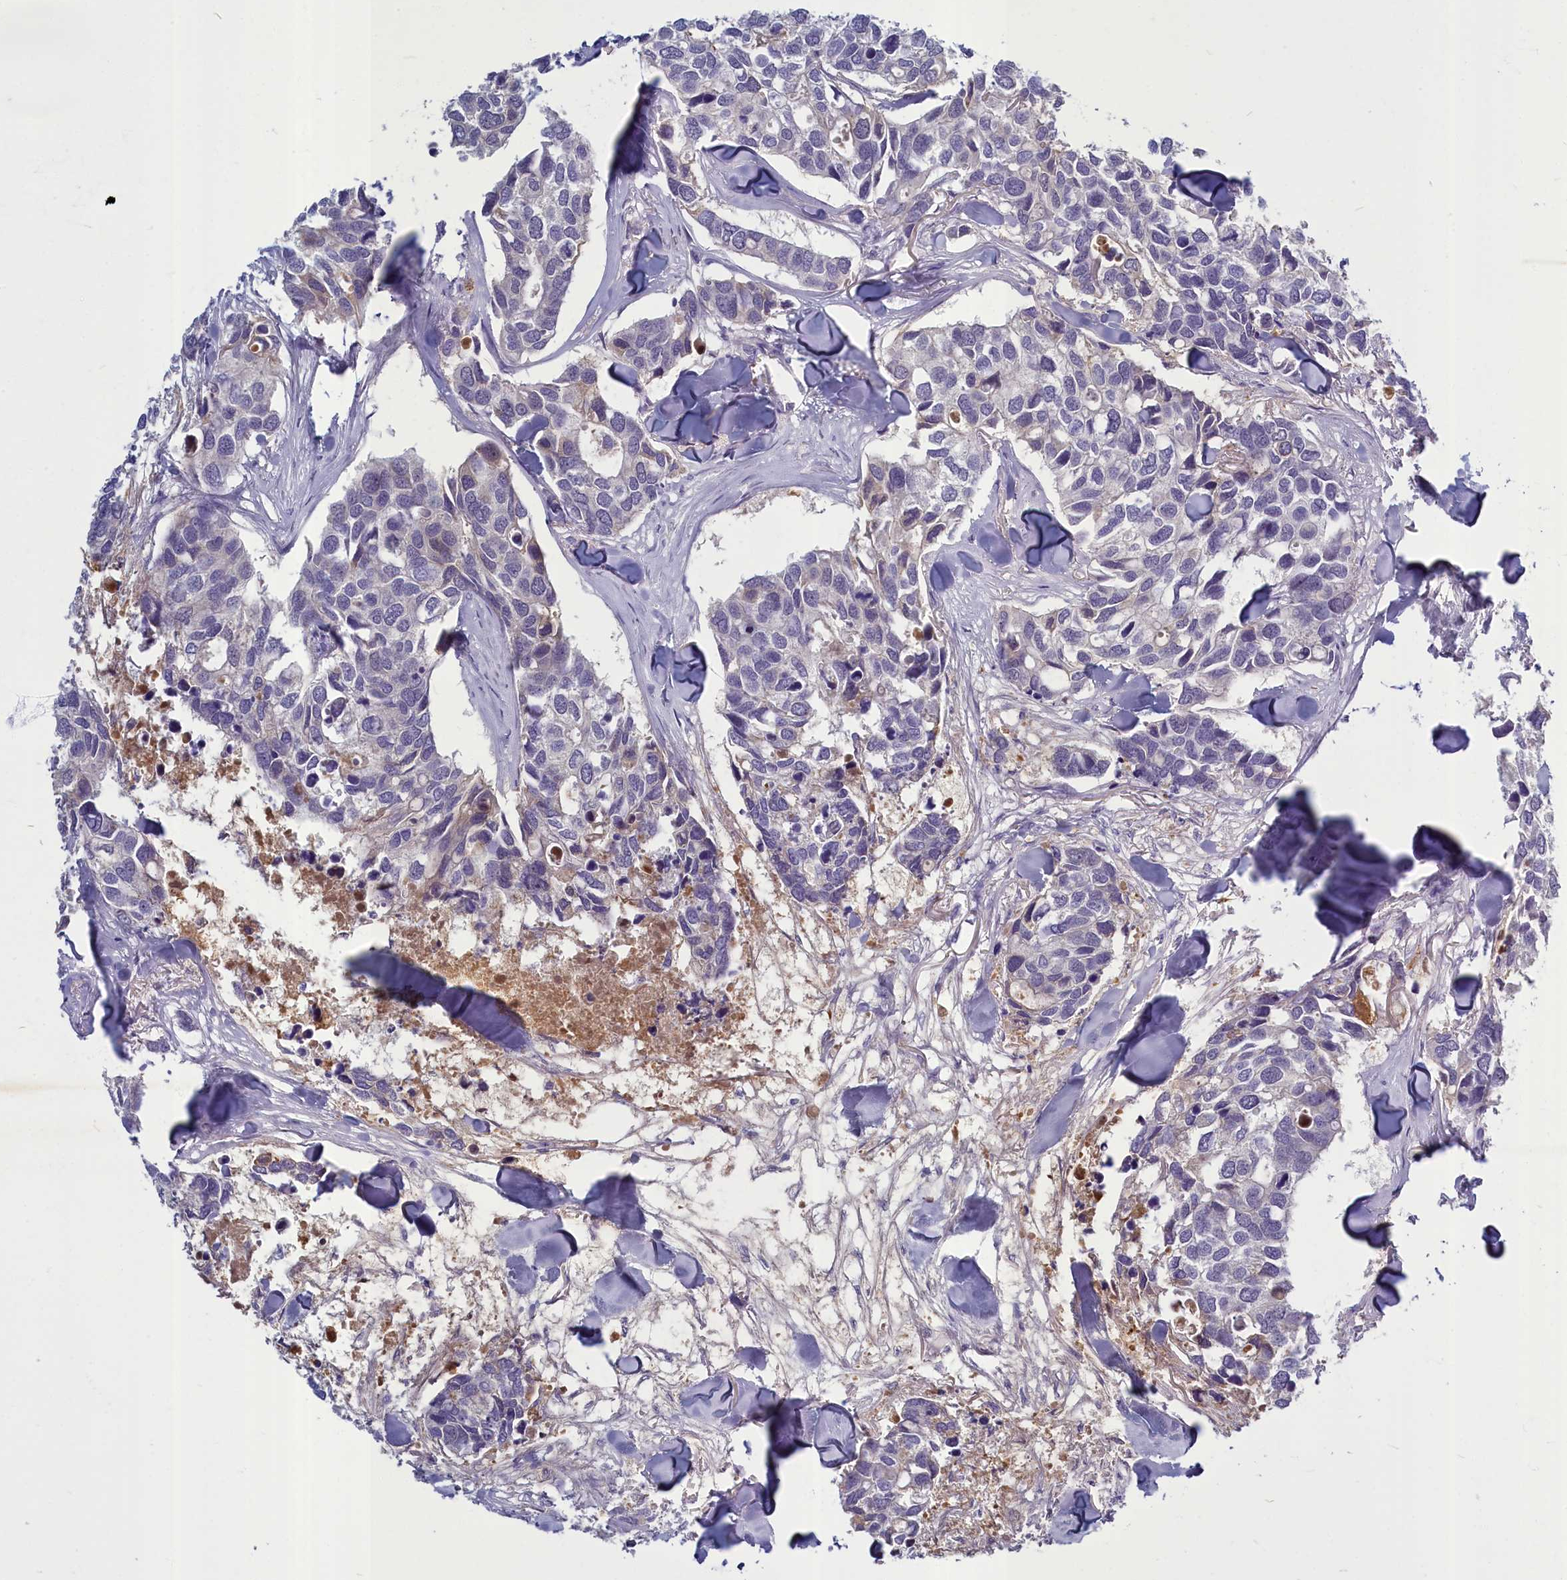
{"staining": {"intensity": "negative", "quantity": "none", "location": "none"}, "tissue": "breast cancer", "cell_type": "Tumor cells", "image_type": "cancer", "snomed": [{"axis": "morphology", "description": "Duct carcinoma"}, {"axis": "topography", "description": "Breast"}], "caption": "Immunohistochemistry histopathology image of neoplastic tissue: breast infiltrating ductal carcinoma stained with DAB demonstrates no significant protein expression in tumor cells. (Brightfield microscopy of DAB (3,3'-diaminobenzidine) immunohistochemistry at high magnification).", "gene": "SV2C", "patient": {"sex": "female", "age": 83}}